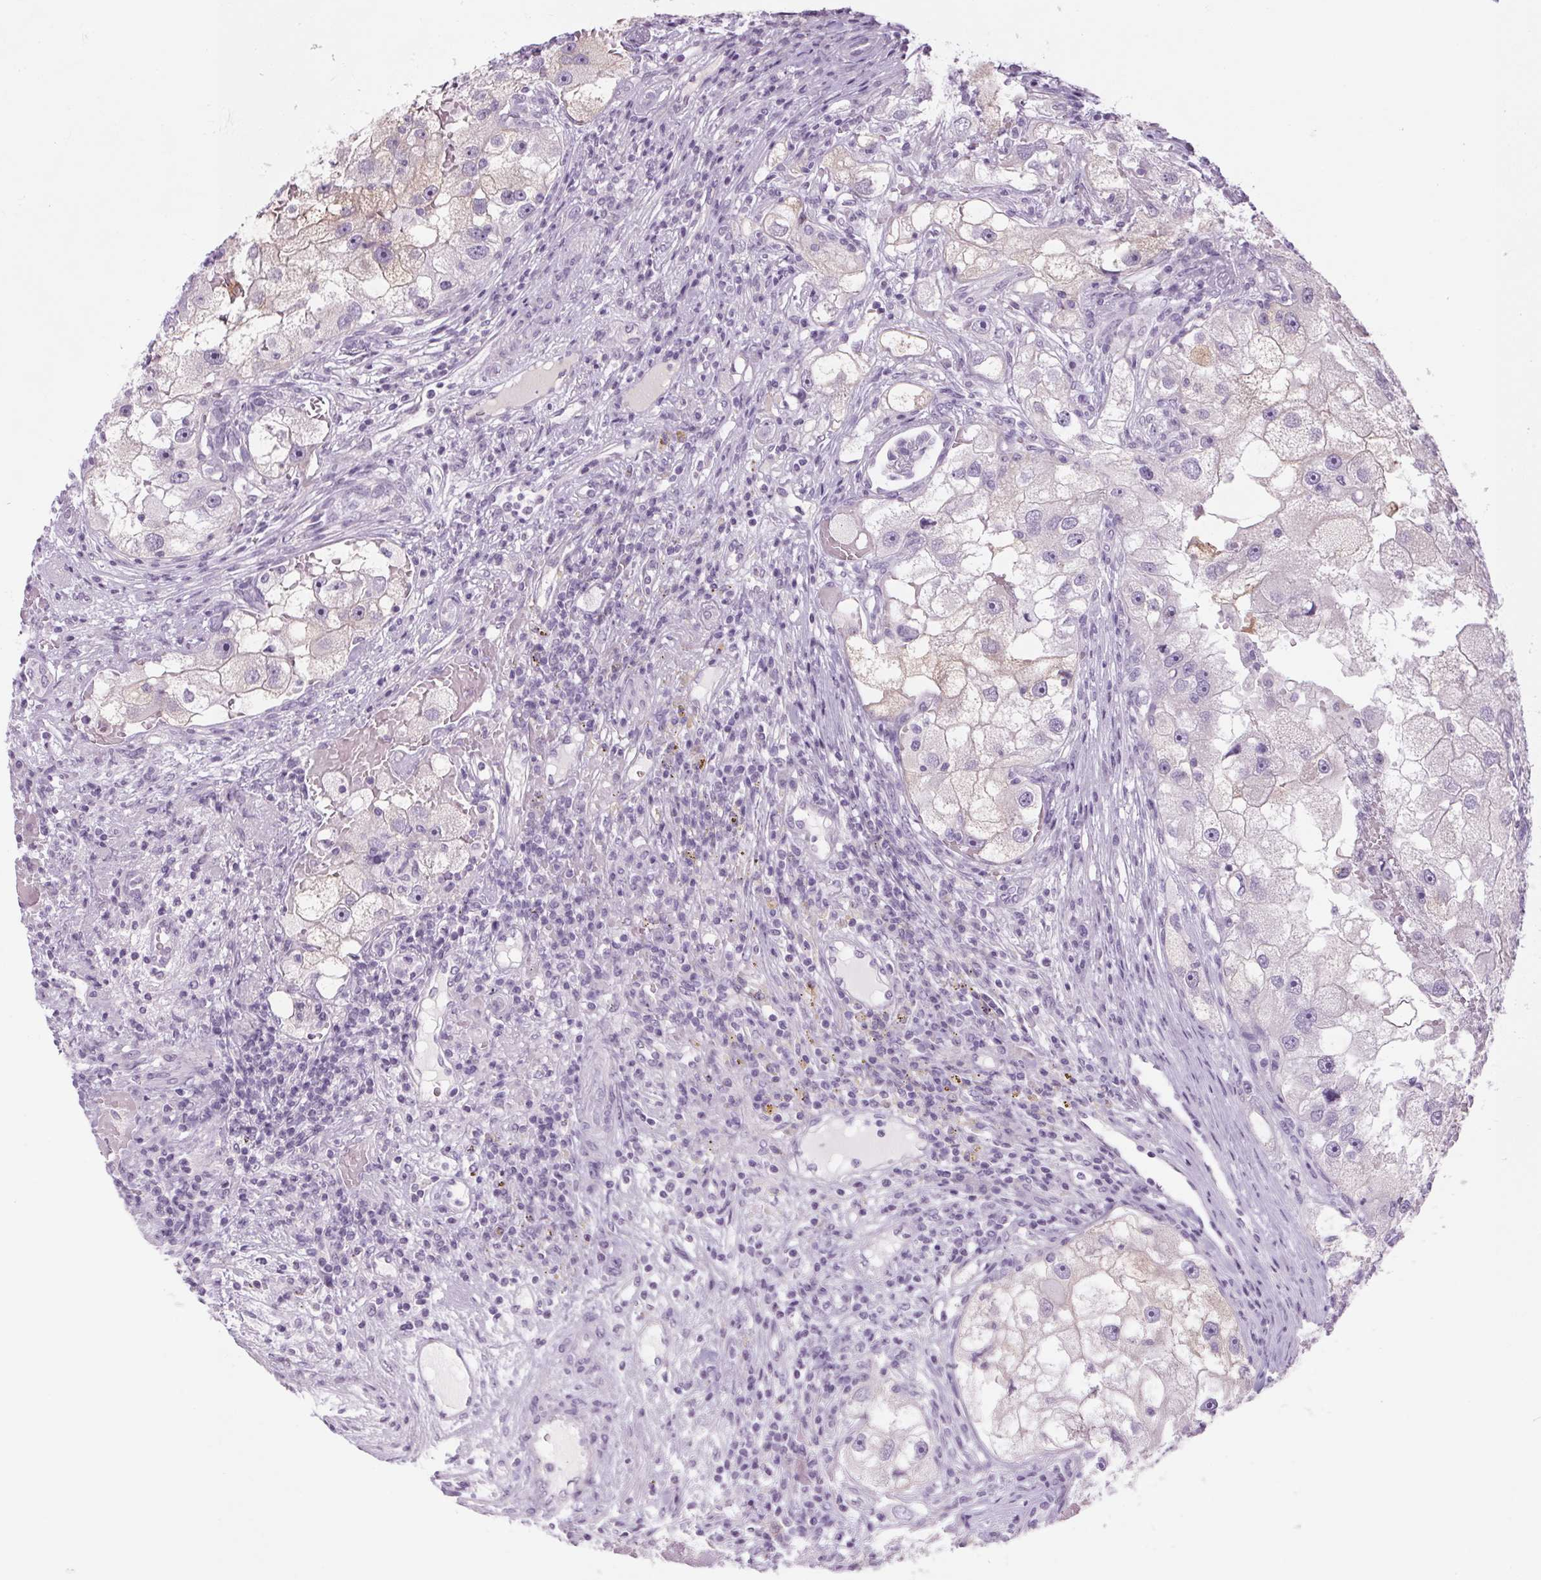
{"staining": {"intensity": "weak", "quantity": "<25%", "location": "cytoplasmic/membranous"}, "tissue": "renal cancer", "cell_type": "Tumor cells", "image_type": "cancer", "snomed": [{"axis": "morphology", "description": "Adenocarcinoma, NOS"}, {"axis": "topography", "description": "Kidney"}], "caption": "The photomicrograph shows no significant expression in tumor cells of renal adenocarcinoma.", "gene": "RPTN", "patient": {"sex": "male", "age": 63}}